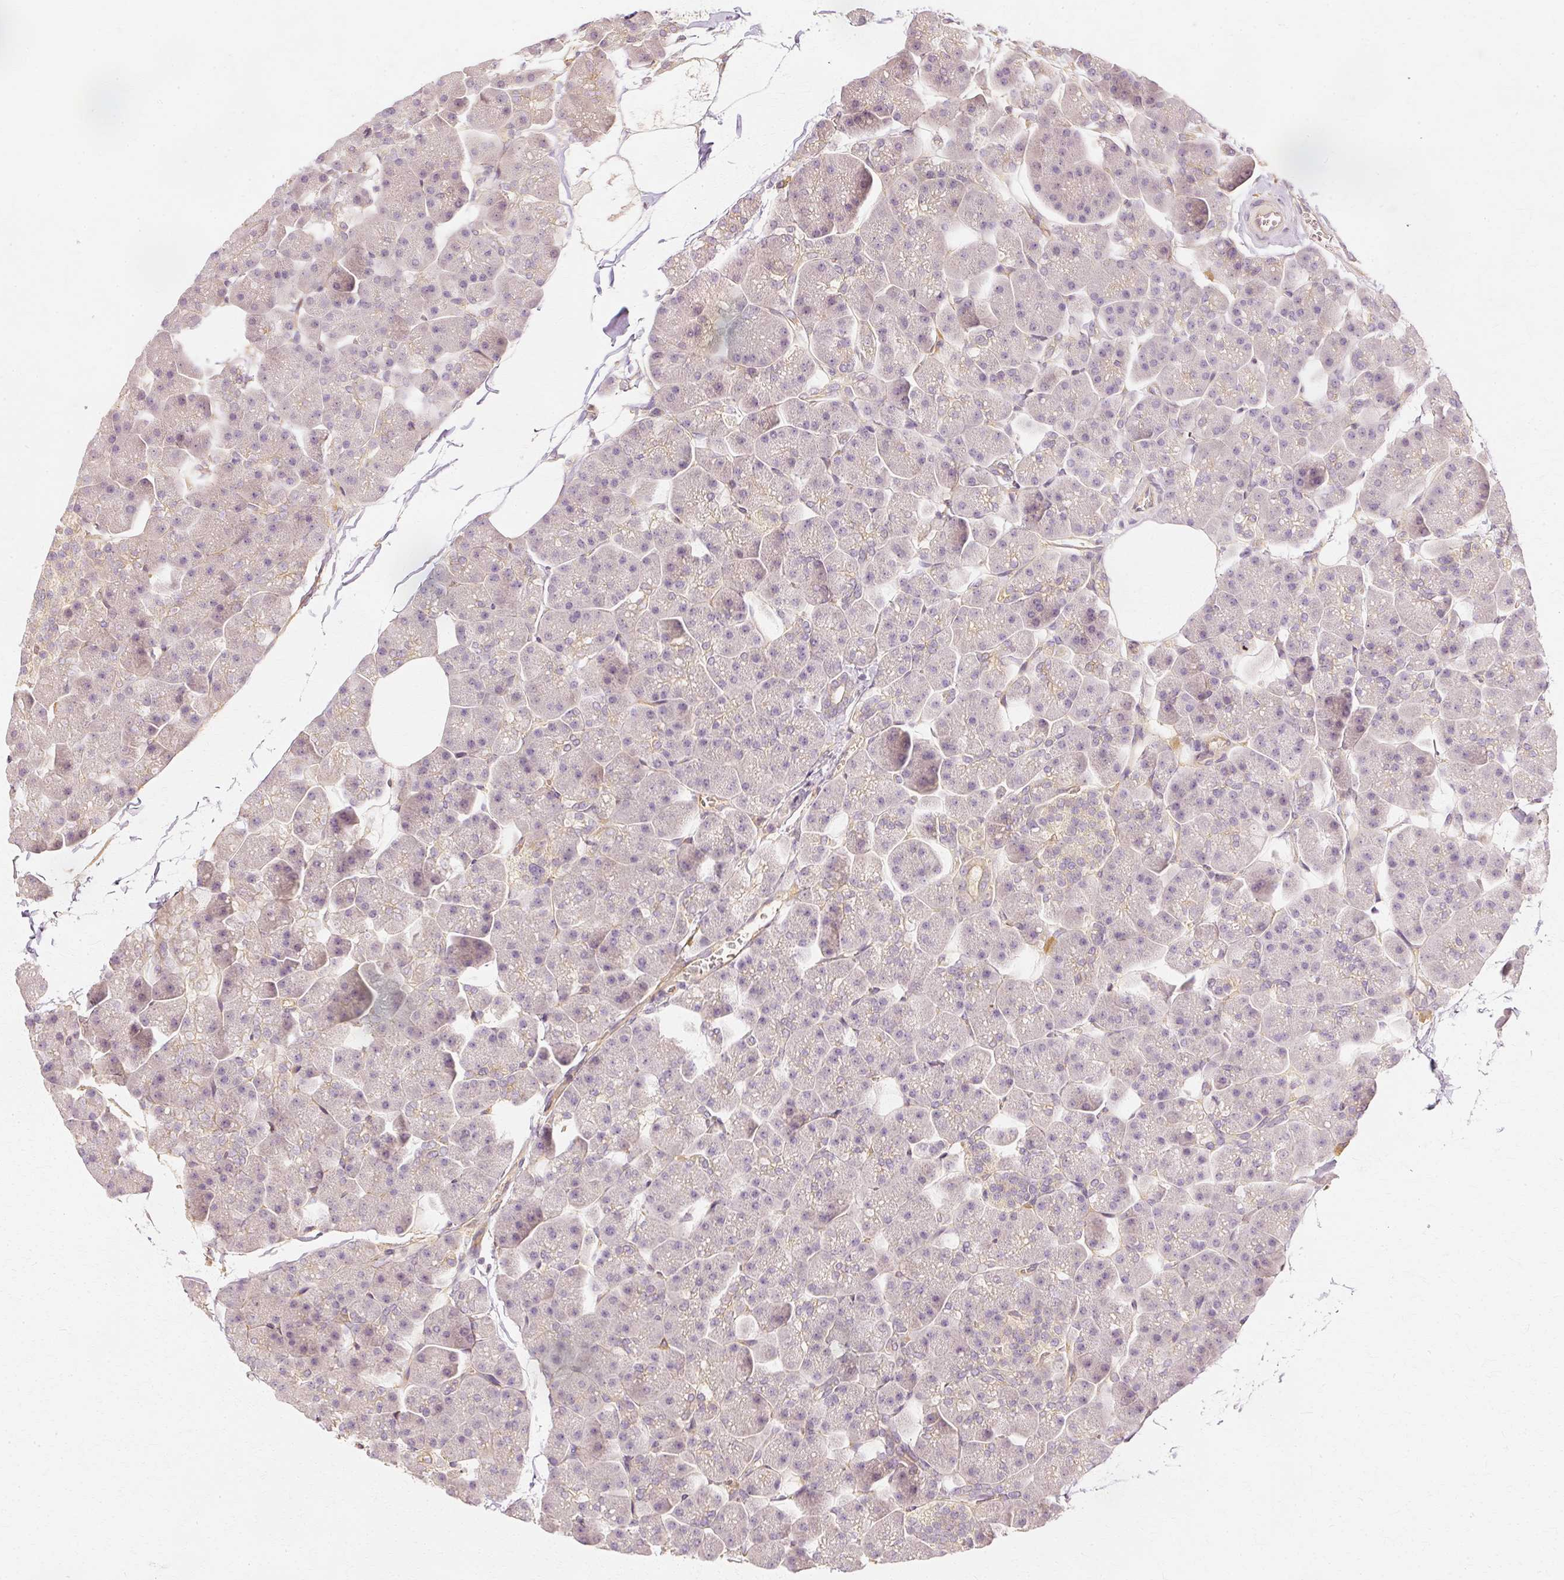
{"staining": {"intensity": "negative", "quantity": "none", "location": "none"}, "tissue": "pancreas", "cell_type": "Exocrine glandular cells", "image_type": "normal", "snomed": [{"axis": "morphology", "description": "Normal tissue, NOS"}, {"axis": "topography", "description": "Pancreas"}], "caption": "Protein analysis of normal pancreas displays no significant positivity in exocrine glandular cells.", "gene": "GNAQ", "patient": {"sex": "male", "age": 35}}